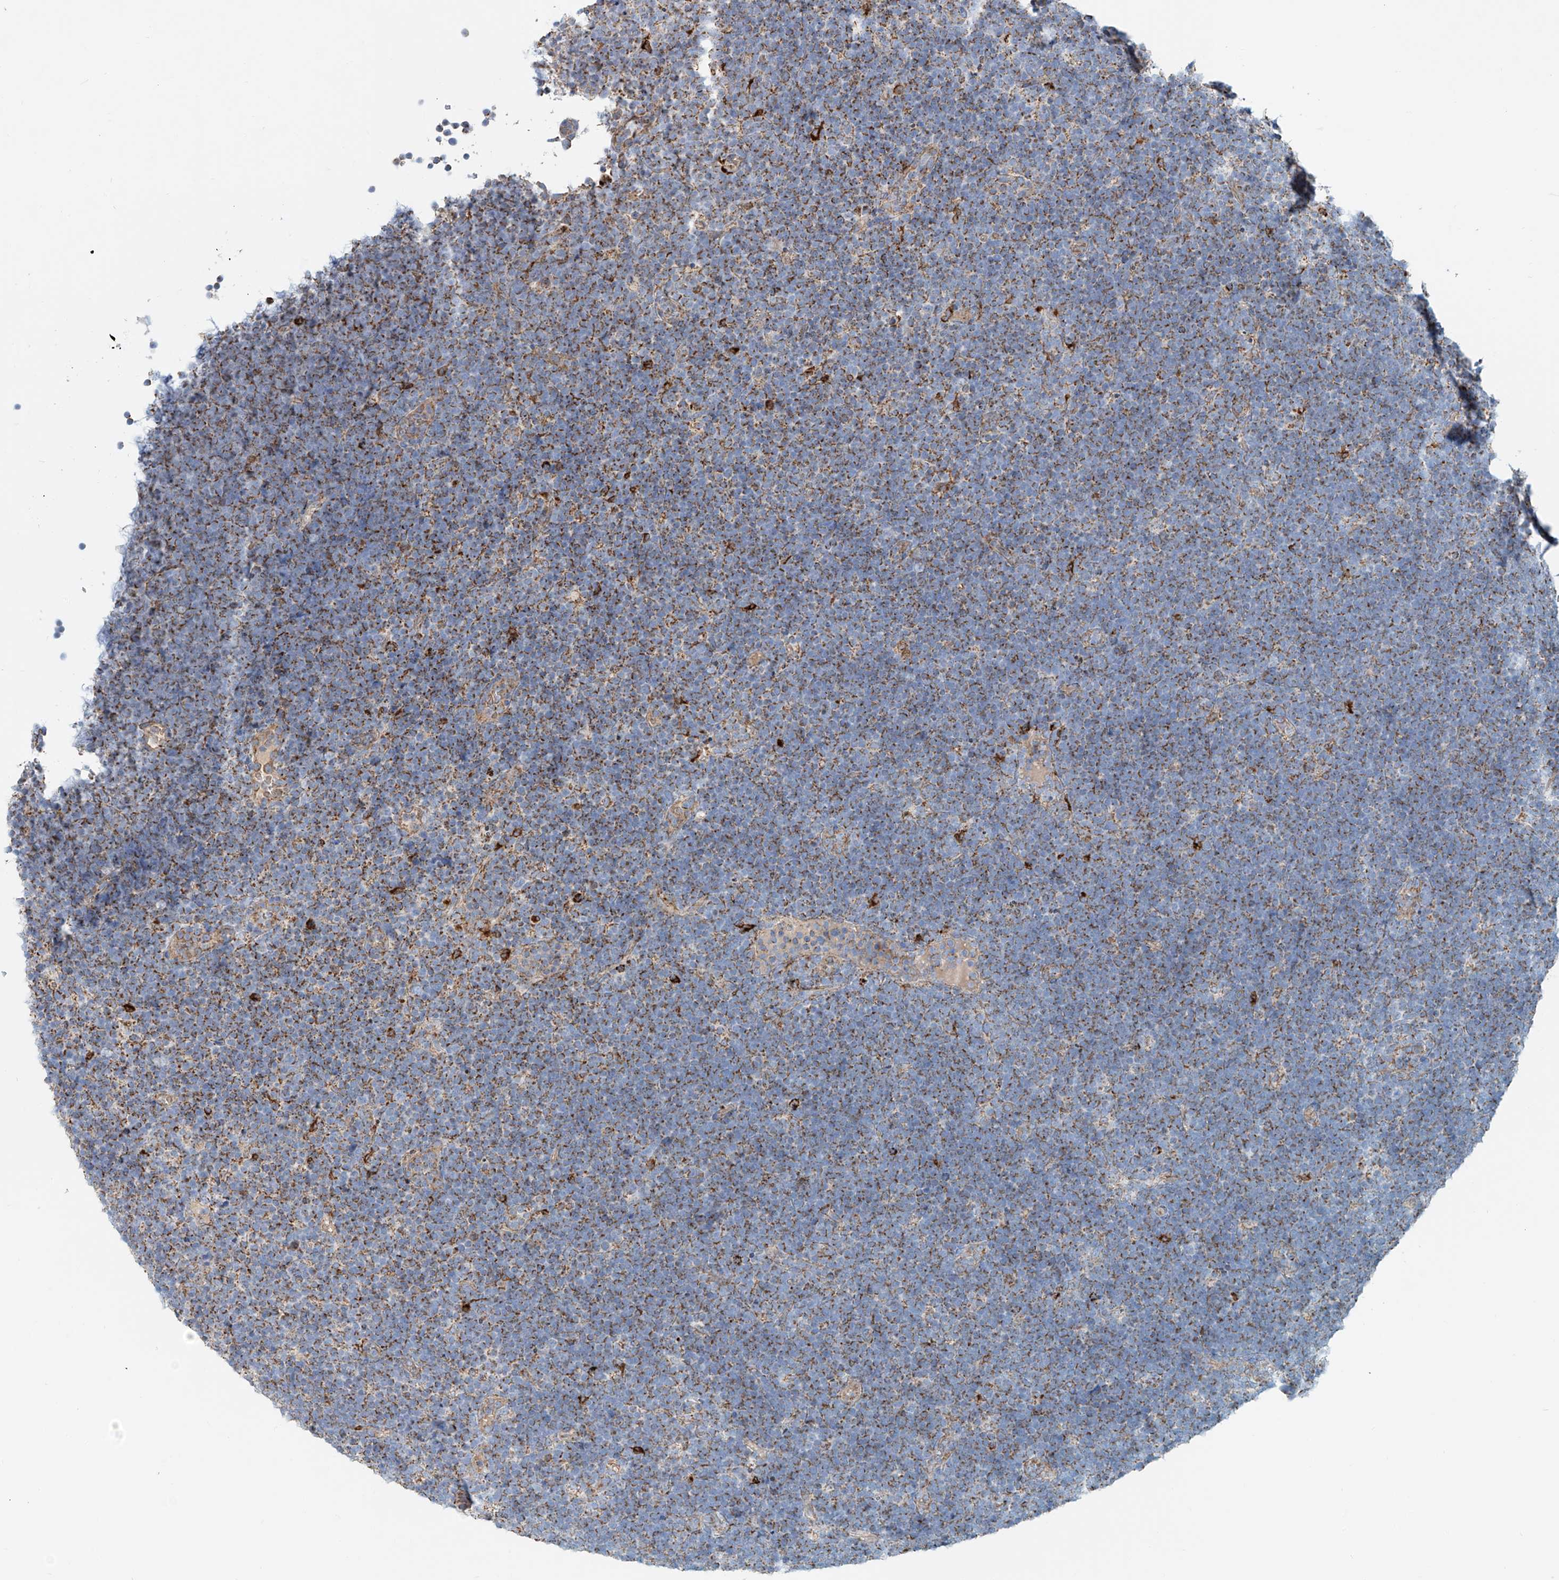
{"staining": {"intensity": "moderate", "quantity": "25%-75%", "location": "cytoplasmic/membranous"}, "tissue": "lymphoma", "cell_type": "Tumor cells", "image_type": "cancer", "snomed": [{"axis": "morphology", "description": "Malignant lymphoma, non-Hodgkin's type, High grade"}, {"axis": "topography", "description": "Lymph node"}], "caption": "A histopathology image of lymphoma stained for a protein reveals moderate cytoplasmic/membranous brown staining in tumor cells.", "gene": "CARD10", "patient": {"sex": "male", "age": 13}}